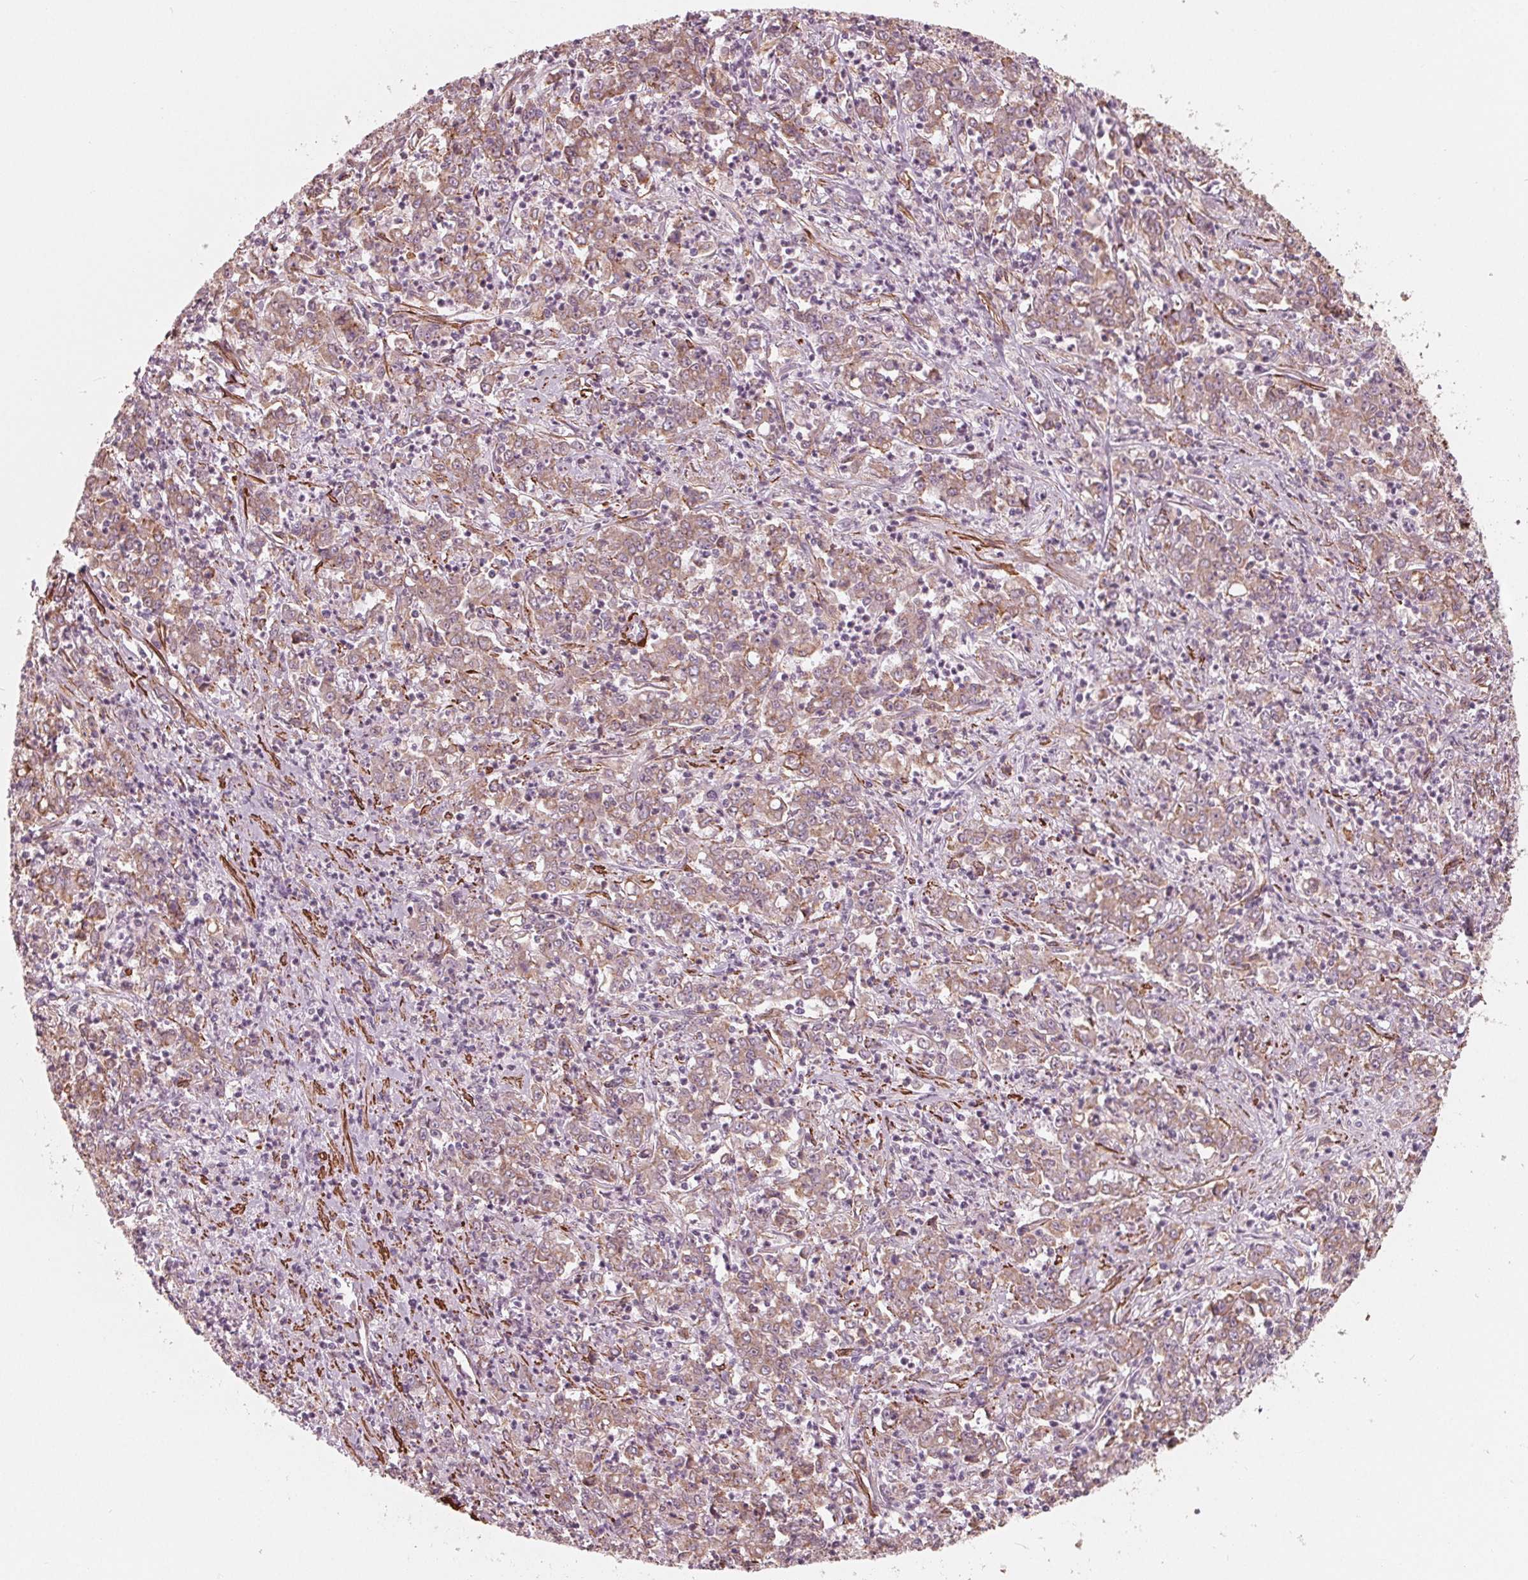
{"staining": {"intensity": "weak", "quantity": "25%-75%", "location": "cytoplasmic/membranous"}, "tissue": "stomach cancer", "cell_type": "Tumor cells", "image_type": "cancer", "snomed": [{"axis": "morphology", "description": "Adenocarcinoma, NOS"}, {"axis": "topography", "description": "Stomach, lower"}], "caption": "This histopathology image exhibits IHC staining of human stomach adenocarcinoma, with low weak cytoplasmic/membranous expression in about 25%-75% of tumor cells.", "gene": "MIER3", "patient": {"sex": "female", "age": 71}}